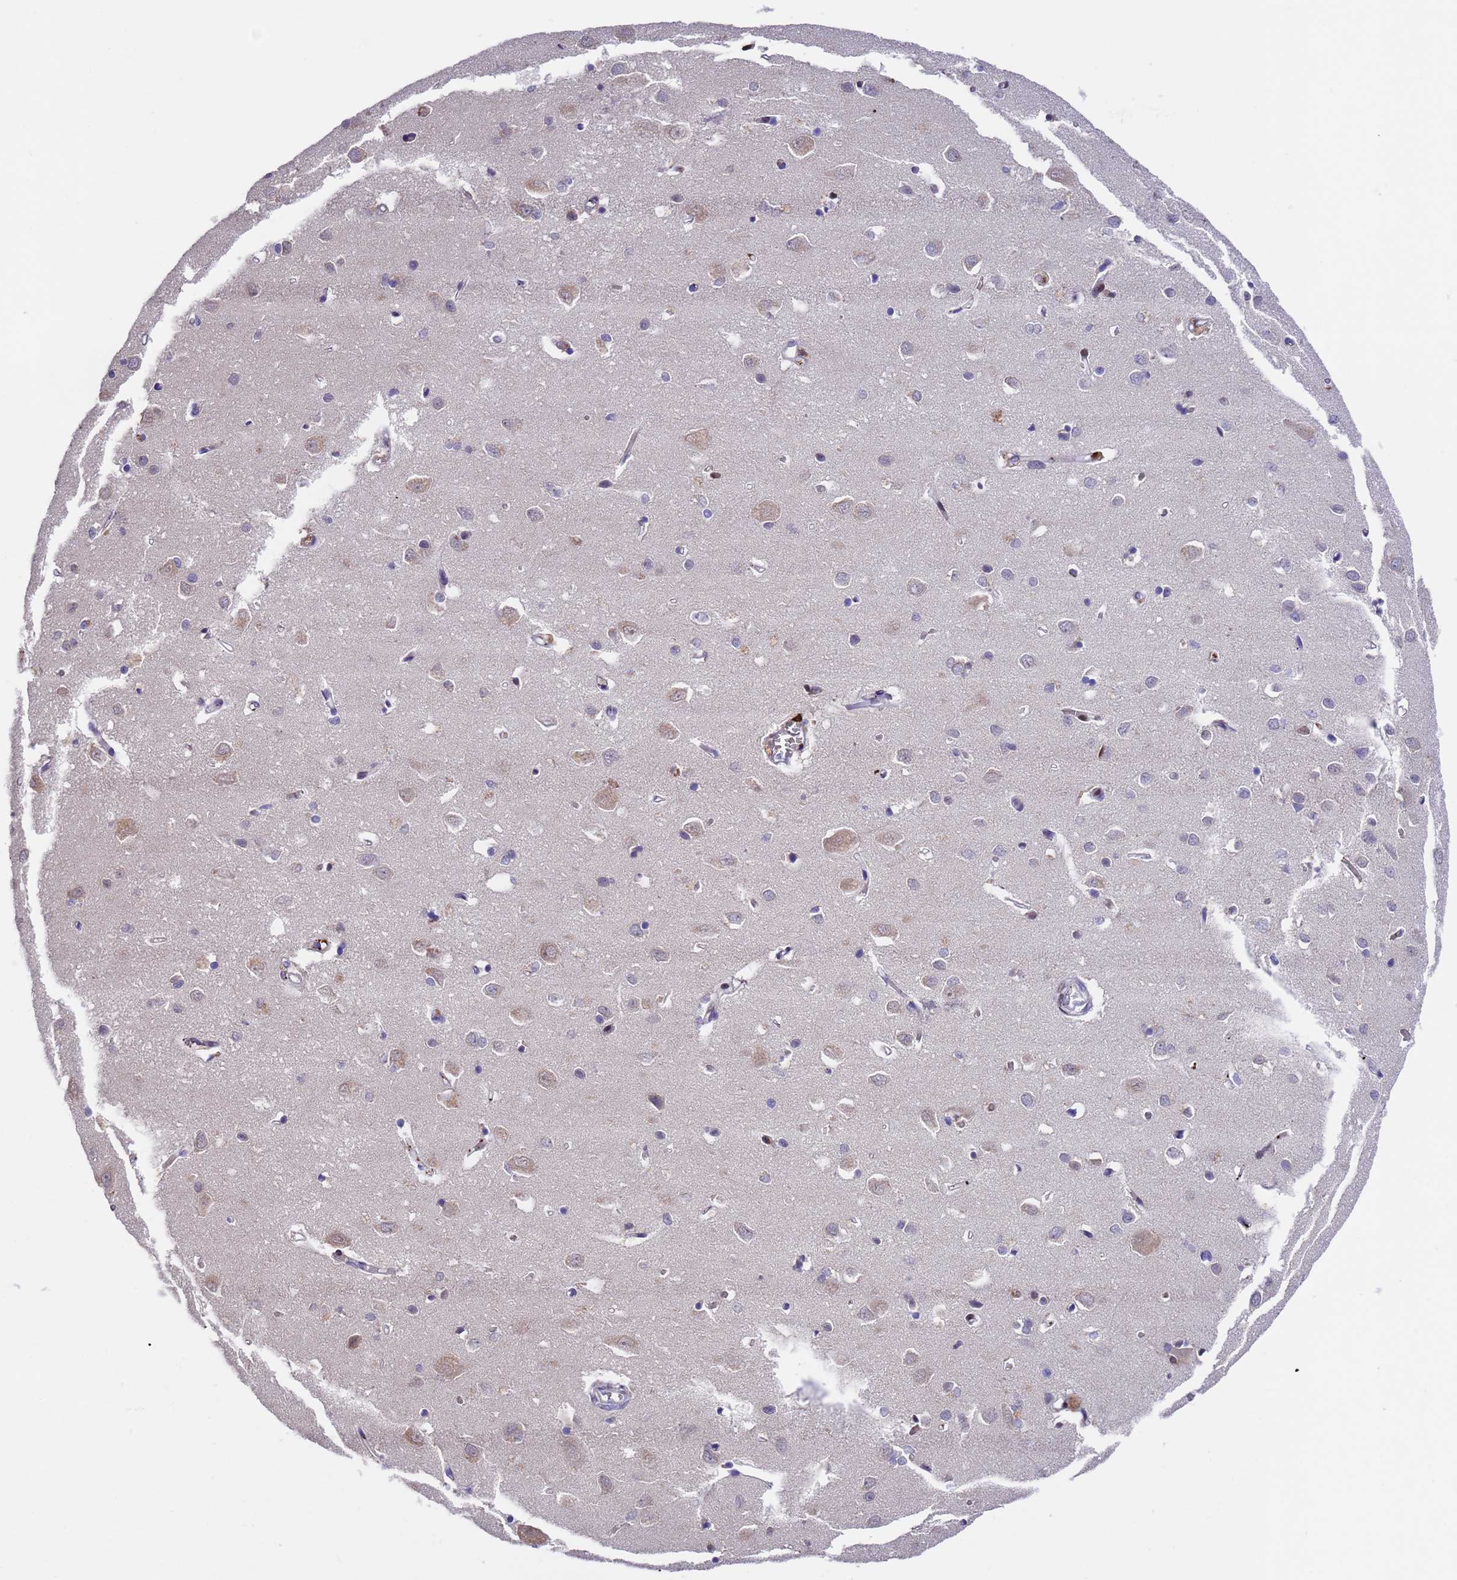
{"staining": {"intensity": "negative", "quantity": "none", "location": "none"}, "tissue": "cerebral cortex", "cell_type": "Endothelial cells", "image_type": "normal", "snomed": [{"axis": "morphology", "description": "Normal tissue, NOS"}, {"axis": "topography", "description": "Cerebral cortex"}], "caption": "Cerebral cortex was stained to show a protein in brown. There is no significant expression in endothelial cells. (DAB immunohistochemistry (IHC), high magnification).", "gene": "ELP6", "patient": {"sex": "female", "age": 64}}